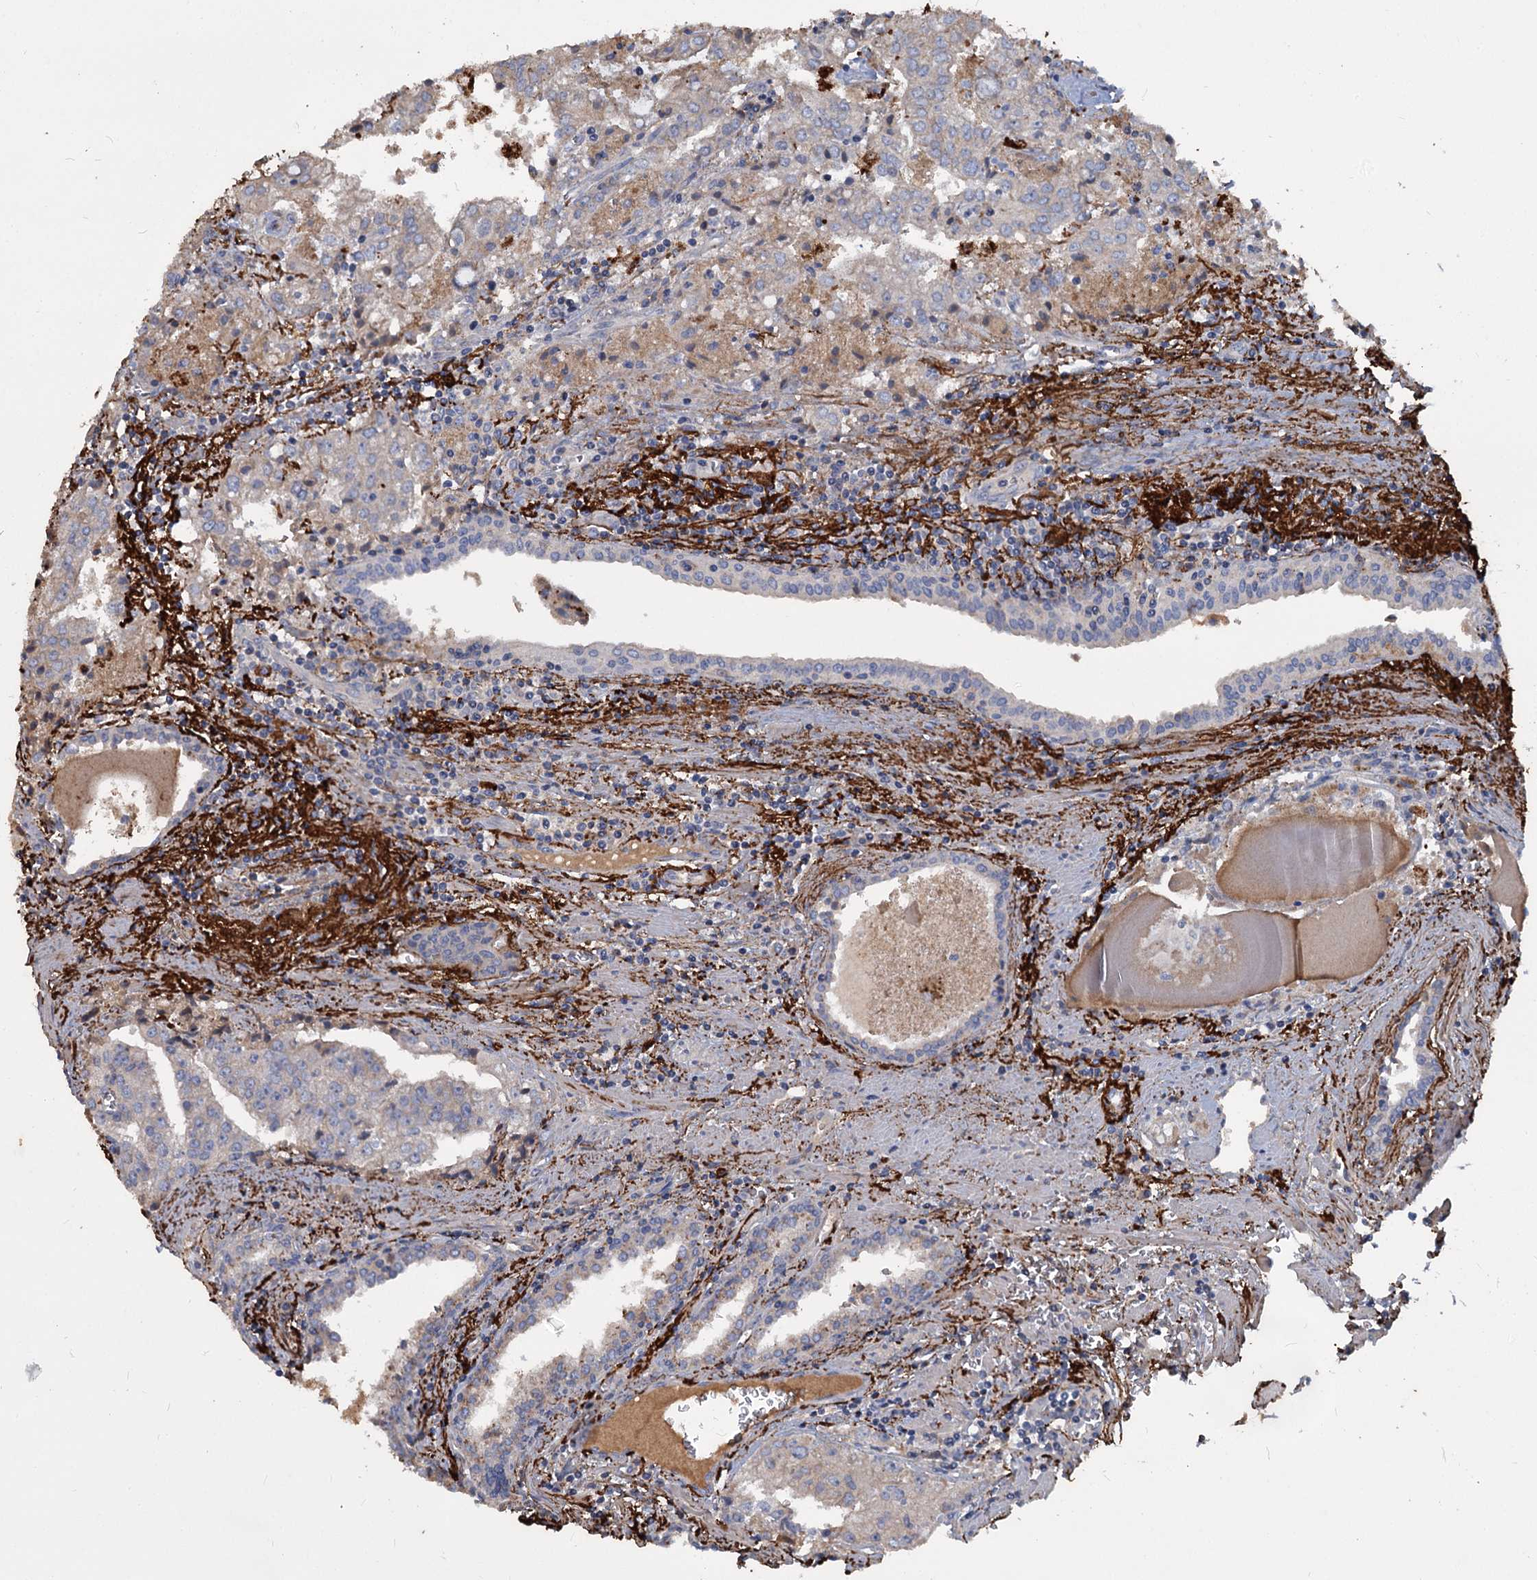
{"staining": {"intensity": "negative", "quantity": "none", "location": "none"}, "tissue": "prostate cancer", "cell_type": "Tumor cells", "image_type": "cancer", "snomed": [{"axis": "morphology", "description": "Adenocarcinoma, High grade"}, {"axis": "topography", "description": "Prostate"}], "caption": "Tumor cells are negative for protein expression in human high-grade adenocarcinoma (prostate).", "gene": "URAD", "patient": {"sex": "male", "age": 68}}